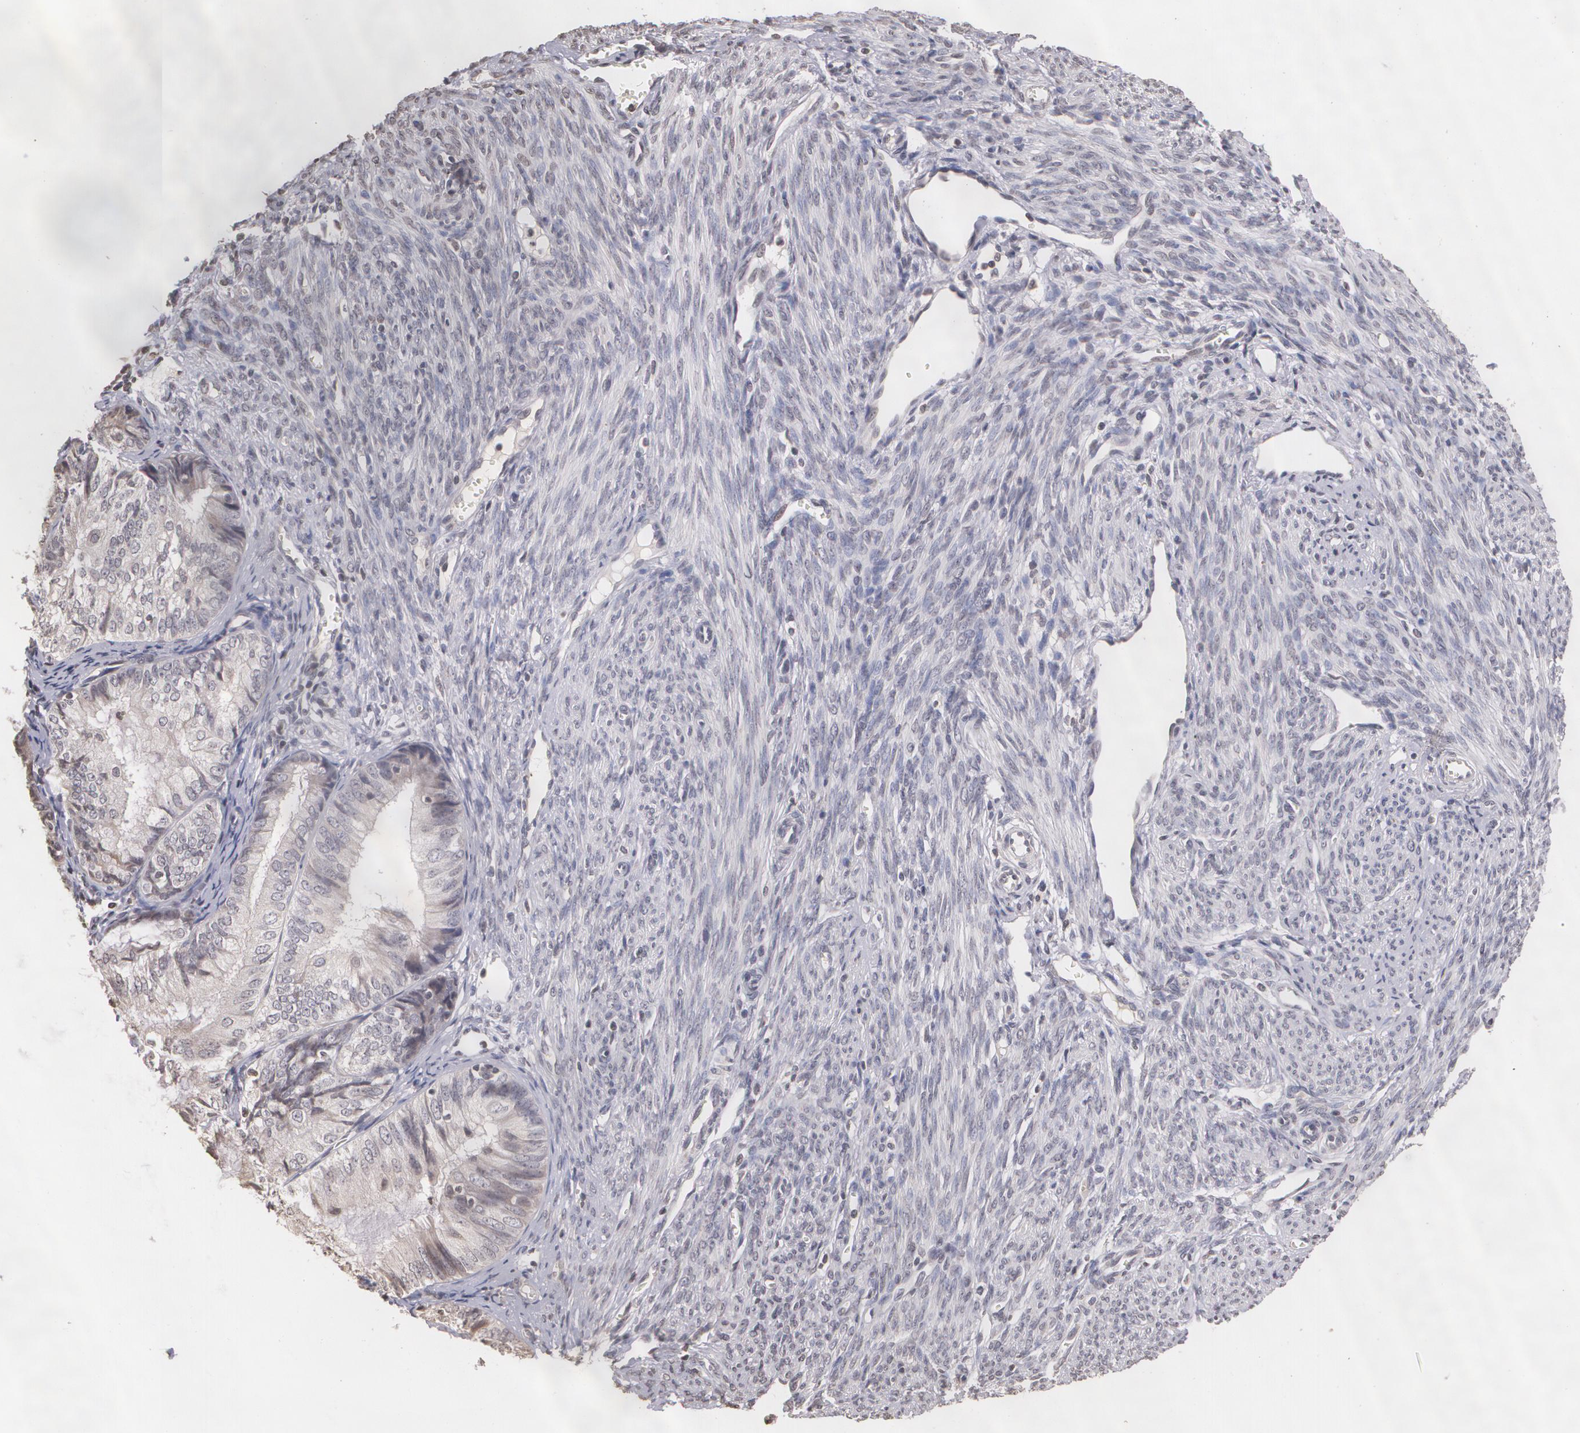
{"staining": {"intensity": "negative", "quantity": "none", "location": "none"}, "tissue": "endometrial cancer", "cell_type": "Tumor cells", "image_type": "cancer", "snomed": [{"axis": "morphology", "description": "Adenocarcinoma, NOS"}, {"axis": "topography", "description": "Endometrium"}], "caption": "An immunohistochemistry histopathology image of endometrial cancer is shown. There is no staining in tumor cells of endometrial cancer.", "gene": "THRB", "patient": {"sex": "female", "age": 66}}